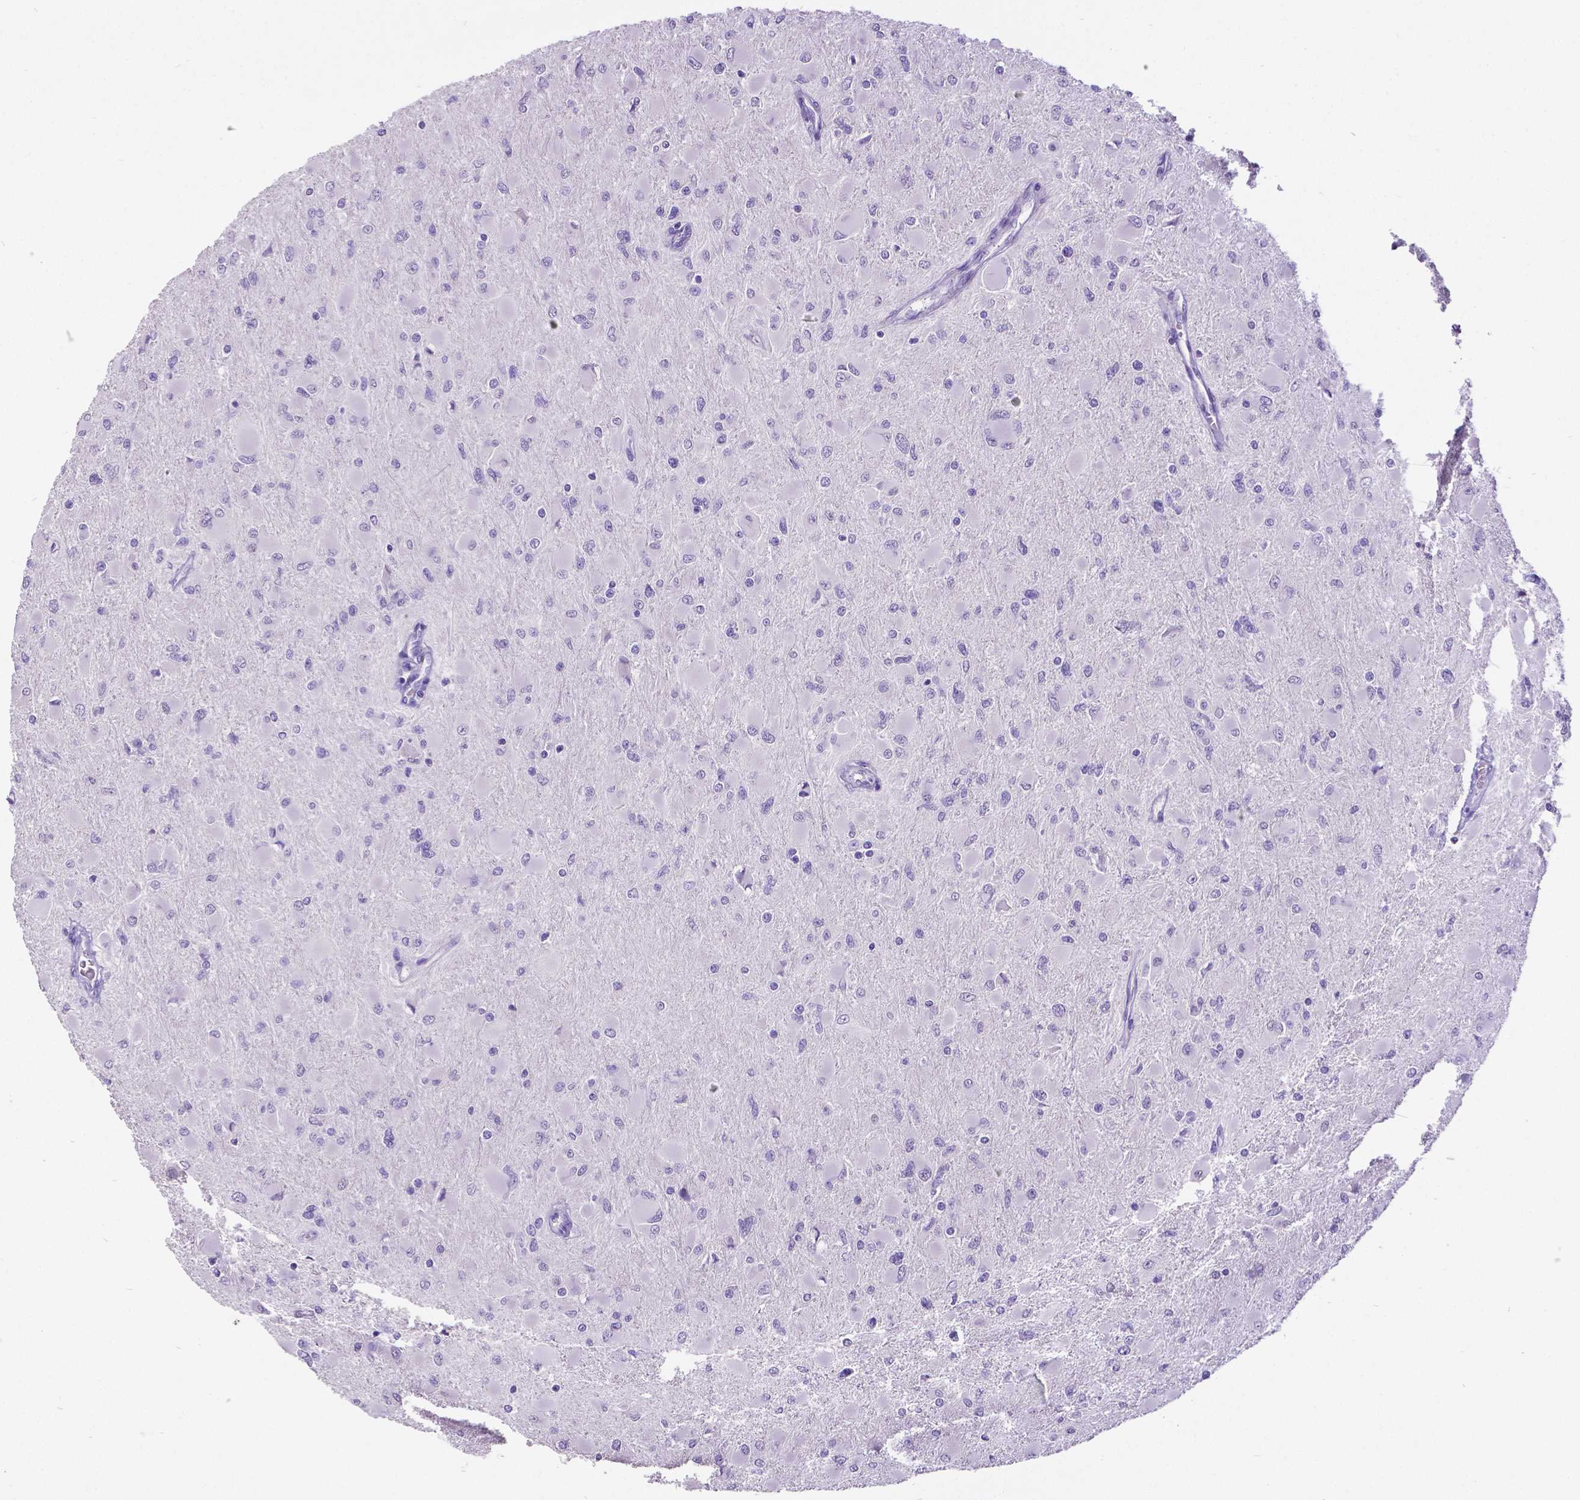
{"staining": {"intensity": "negative", "quantity": "none", "location": "none"}, "tissue": "glioma", "cell_type": "Tumor cells", "image_type": "cancer", "snomed": [{"axis": "morphology", "description": "Glioma, malignant, High grade"}, {"axis": "topography", "description": "Cerebral cortex"}], "caption": "The immunohistochemistry photomicrograph has no significant staining in tumor cells of glioma tissue. The staining was performed using DAB (3,3'-diaminobenzidine) to visualize the protein expression in brown, while the nuclei were stained in blue with hematoxylin (Magnification: 20x).", "gene": "SATB2", "patient": {"sex": "female", "age": 36}}